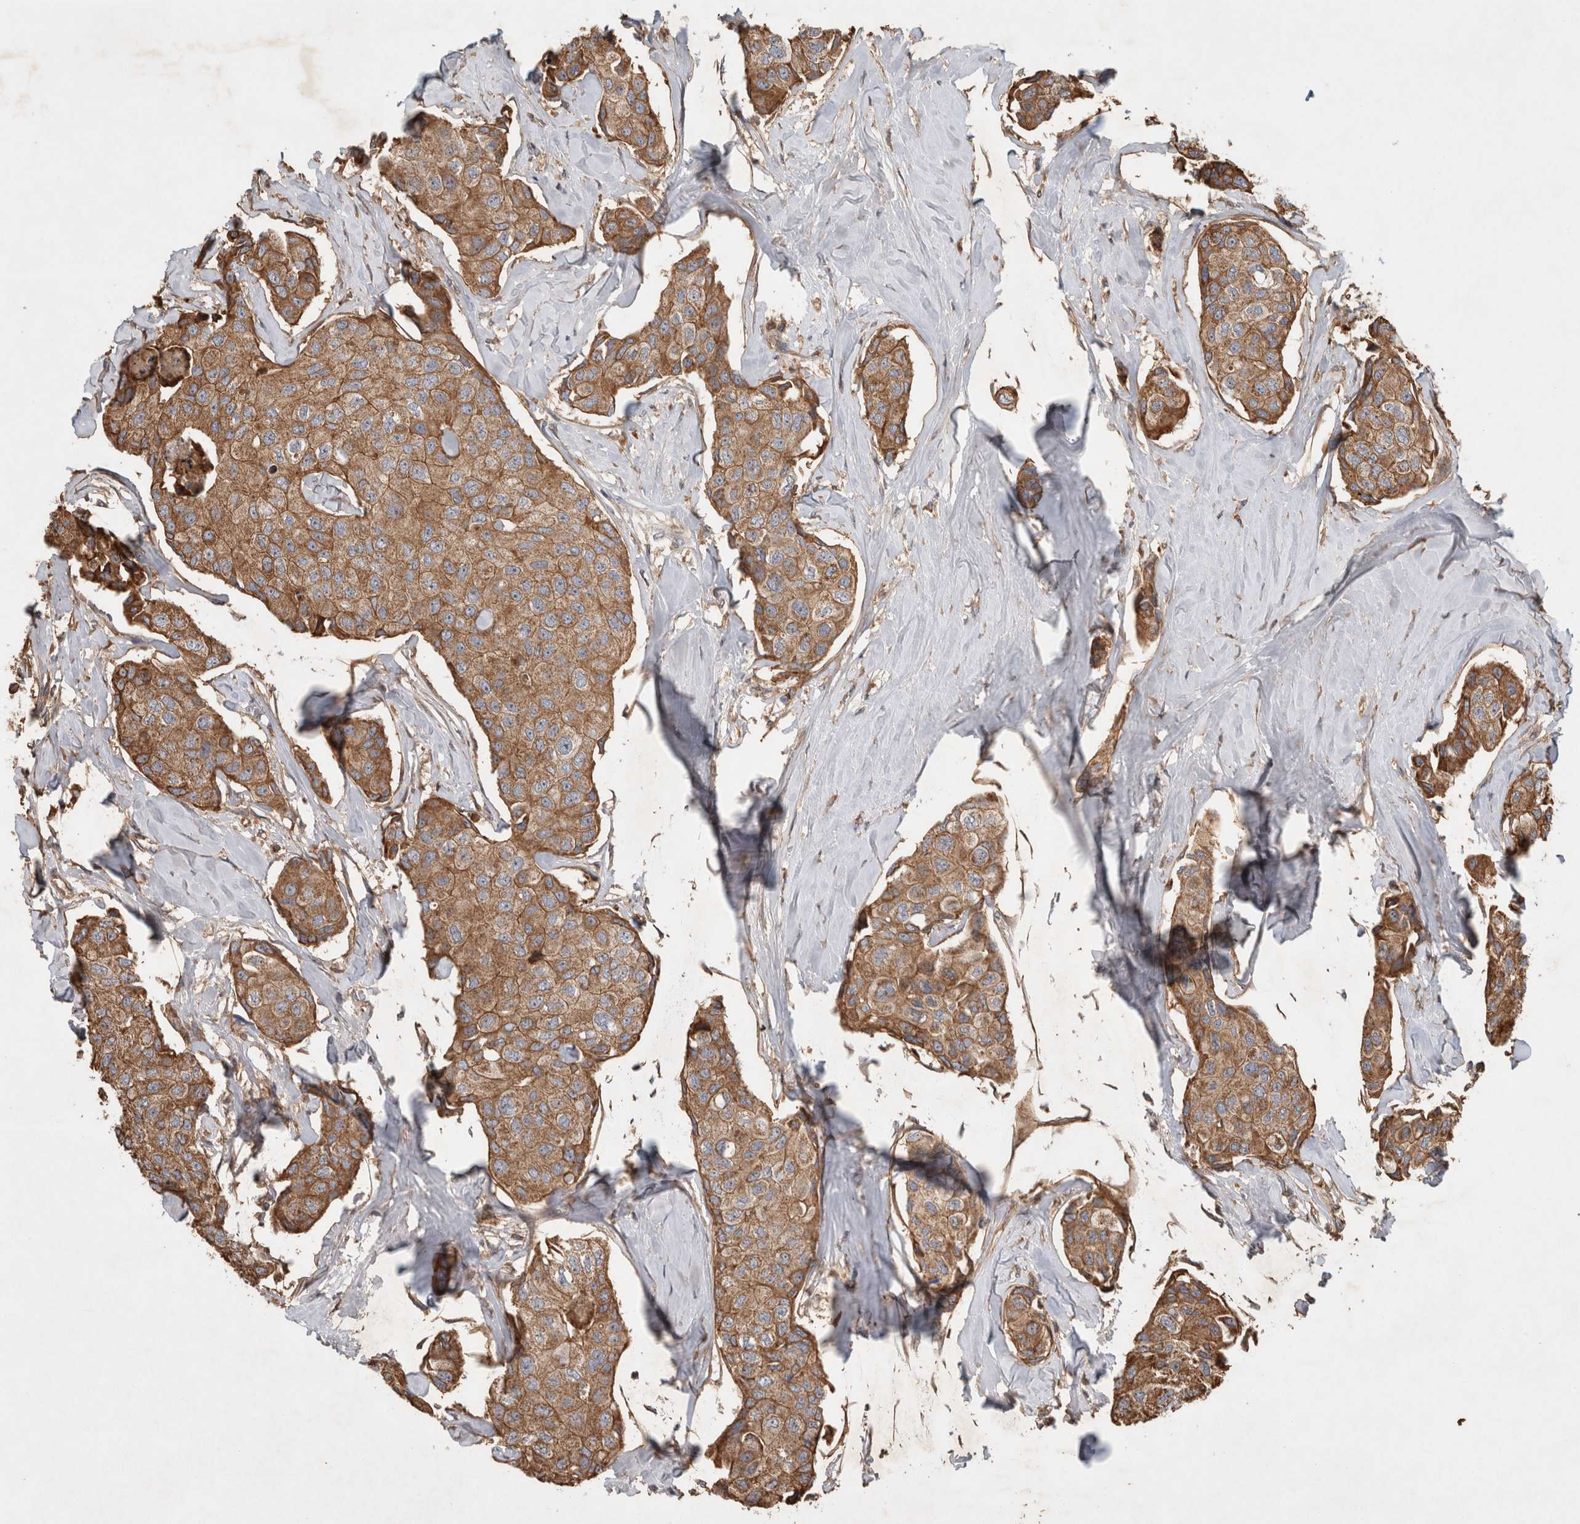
{"staining": {"intensity": "moderate", "quantity": ">75%", "location": "cytoplasmic/membranous"}, "tissue": "breast cancer", "cell_type": "Tumor cells", "image_type": "cancer", "snomed": [{"axis": "morphology", "description": "Duct carcinoma"}, {"axis": "topography", "description": "Breast"}], "caption": "Protein expression analysis of infiltrating ductal carcinoma (breast) displays moderate cytoplasmic/membranous positivity in approximately >75% of tumor cells.", "gene": "SERAC1", "patient": {"sex": "female", "age": 80}}